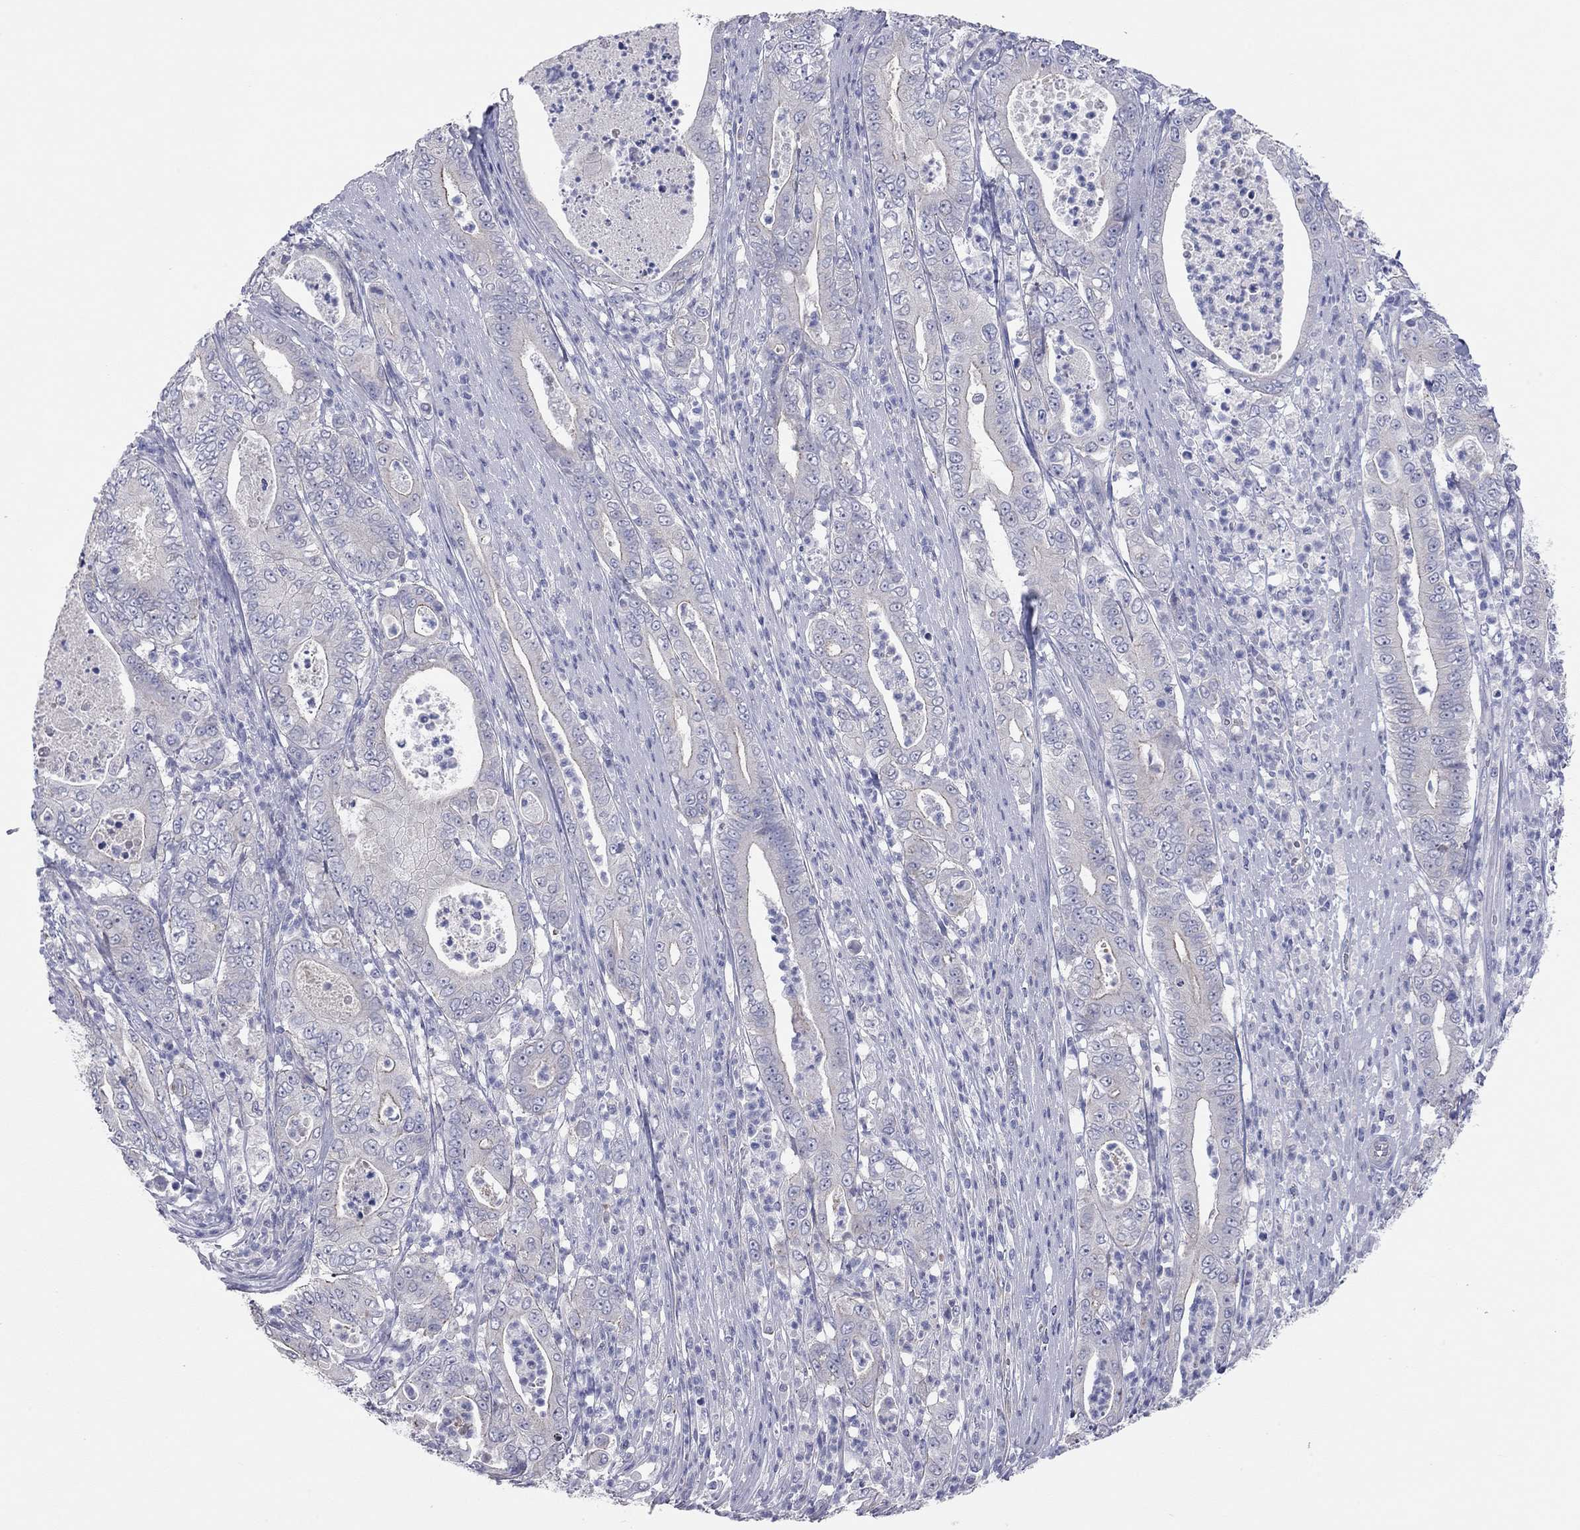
{"staining": {"intensity": "negative", "quantity": "none", "location": "none"}, "tissue": "pancreatic cancer", "cell_type": "Tumor cells", "image_type": "cancer", "snomed": [{"axis": "morphology", "description": "Adenocarcinoma, NOS"}, {"axis": "topography", "description": "Pancreas"}], "caption": "This histopathology image is of pancreatic adenocarcinoma stained with immunohistochemistry (IHC) to label a protein in brown with the nuclei are counter-stained blue. There is no positivity in tumor cells.", "gene": "KCNB1", "patient": {"sex": "male", "age": 71}}